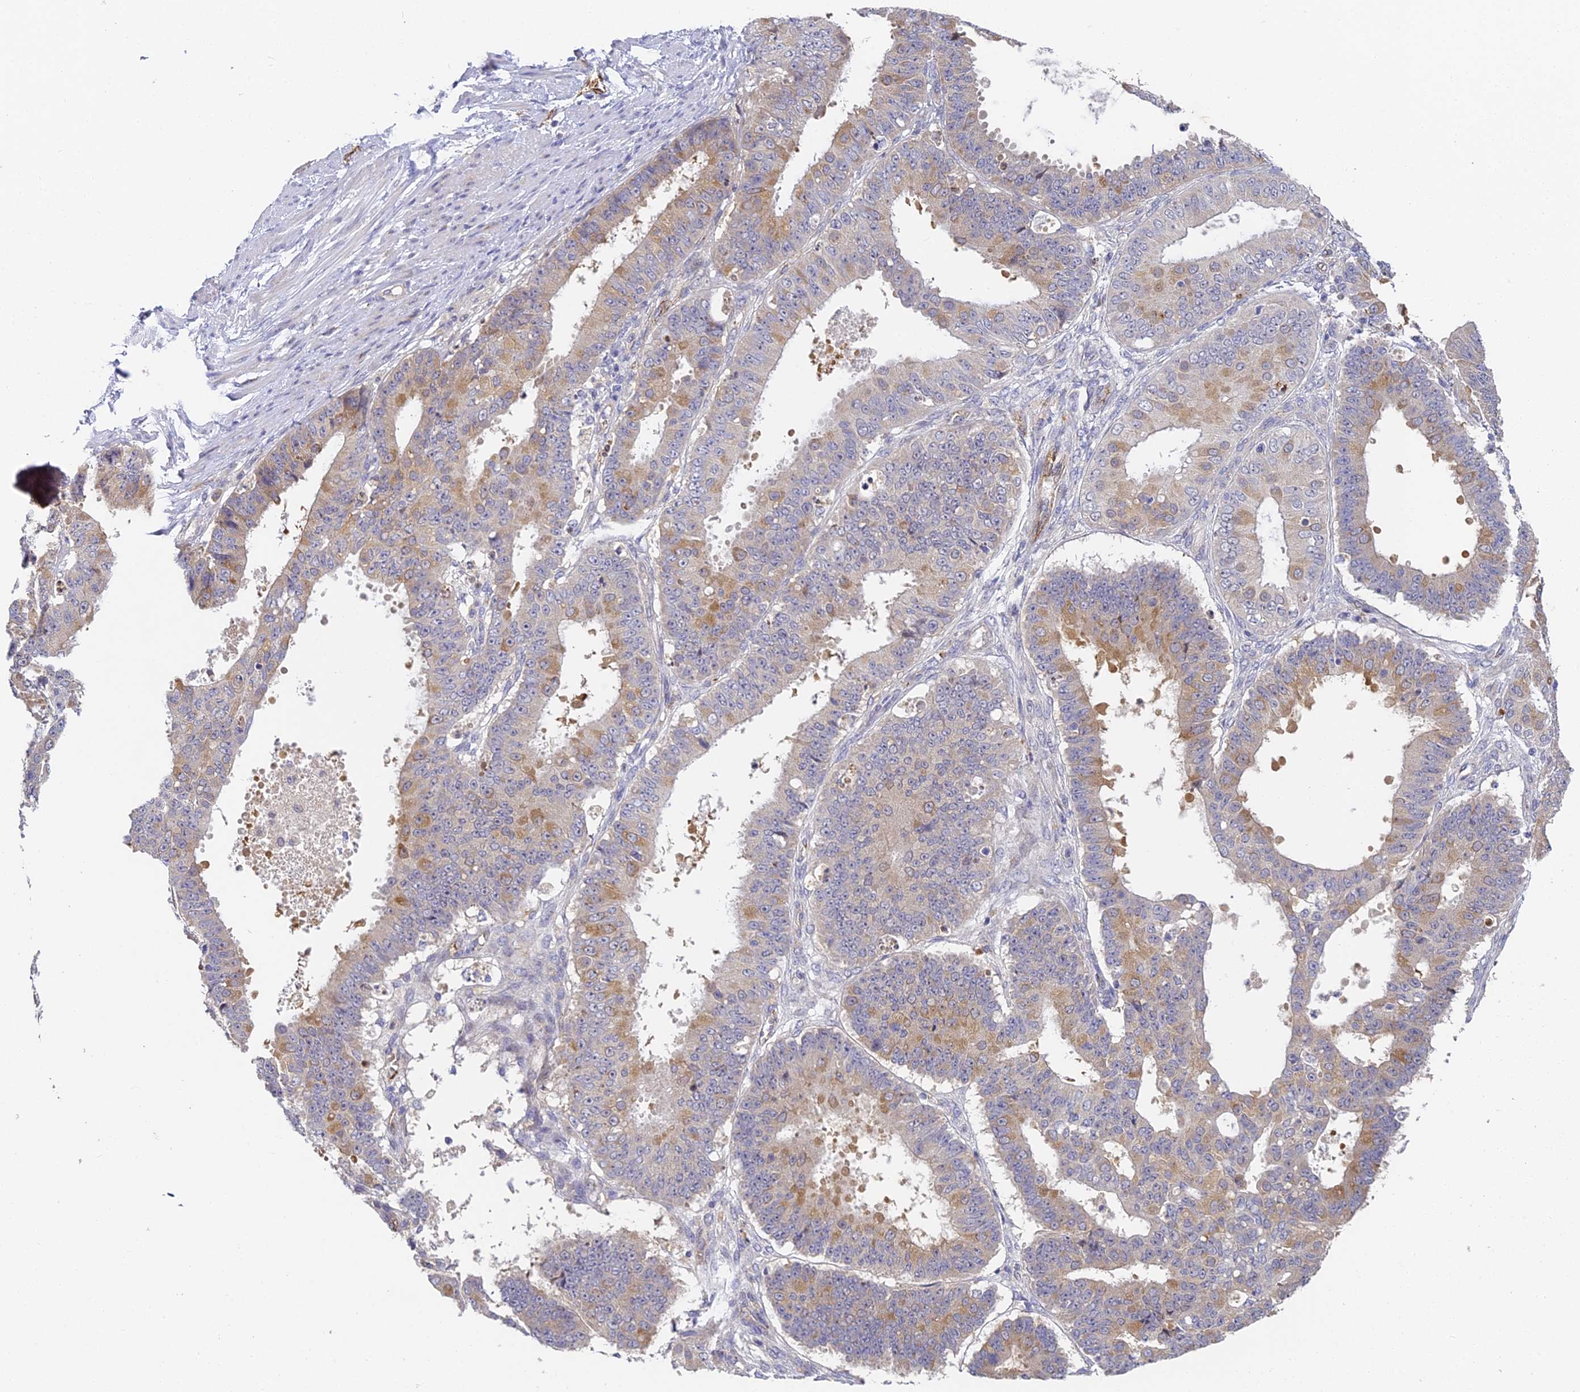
{"staining": {"intensity": "moderate", "quantity": "25%-75%", "location": "cytoplasmic/membranous"}, "tissue": "ovarian cancer", "cell_type": "Tumor cells", "image_type": "cancer", "snomed": [{"axis": "morphology", "description": "Carcinoma, endometroid"}, {"axis": "topography", "description": "Appendix"}, {"axis": "topography", "description": "Ovary"}], "caption": "Immunohistochemistry (IHC) micrograph of neoplastic tissue: endometroid carcinoma (ovarian) stained using immunohistochemistry shows medium levels of moderate protein expression localized specifically in the cytoplasmic/membranous of tumor cells, appearing as a cytoplasmic/membranous brown color.", "gene": "DNAAF10", "patient": {"sex": "female", "age": 42}}